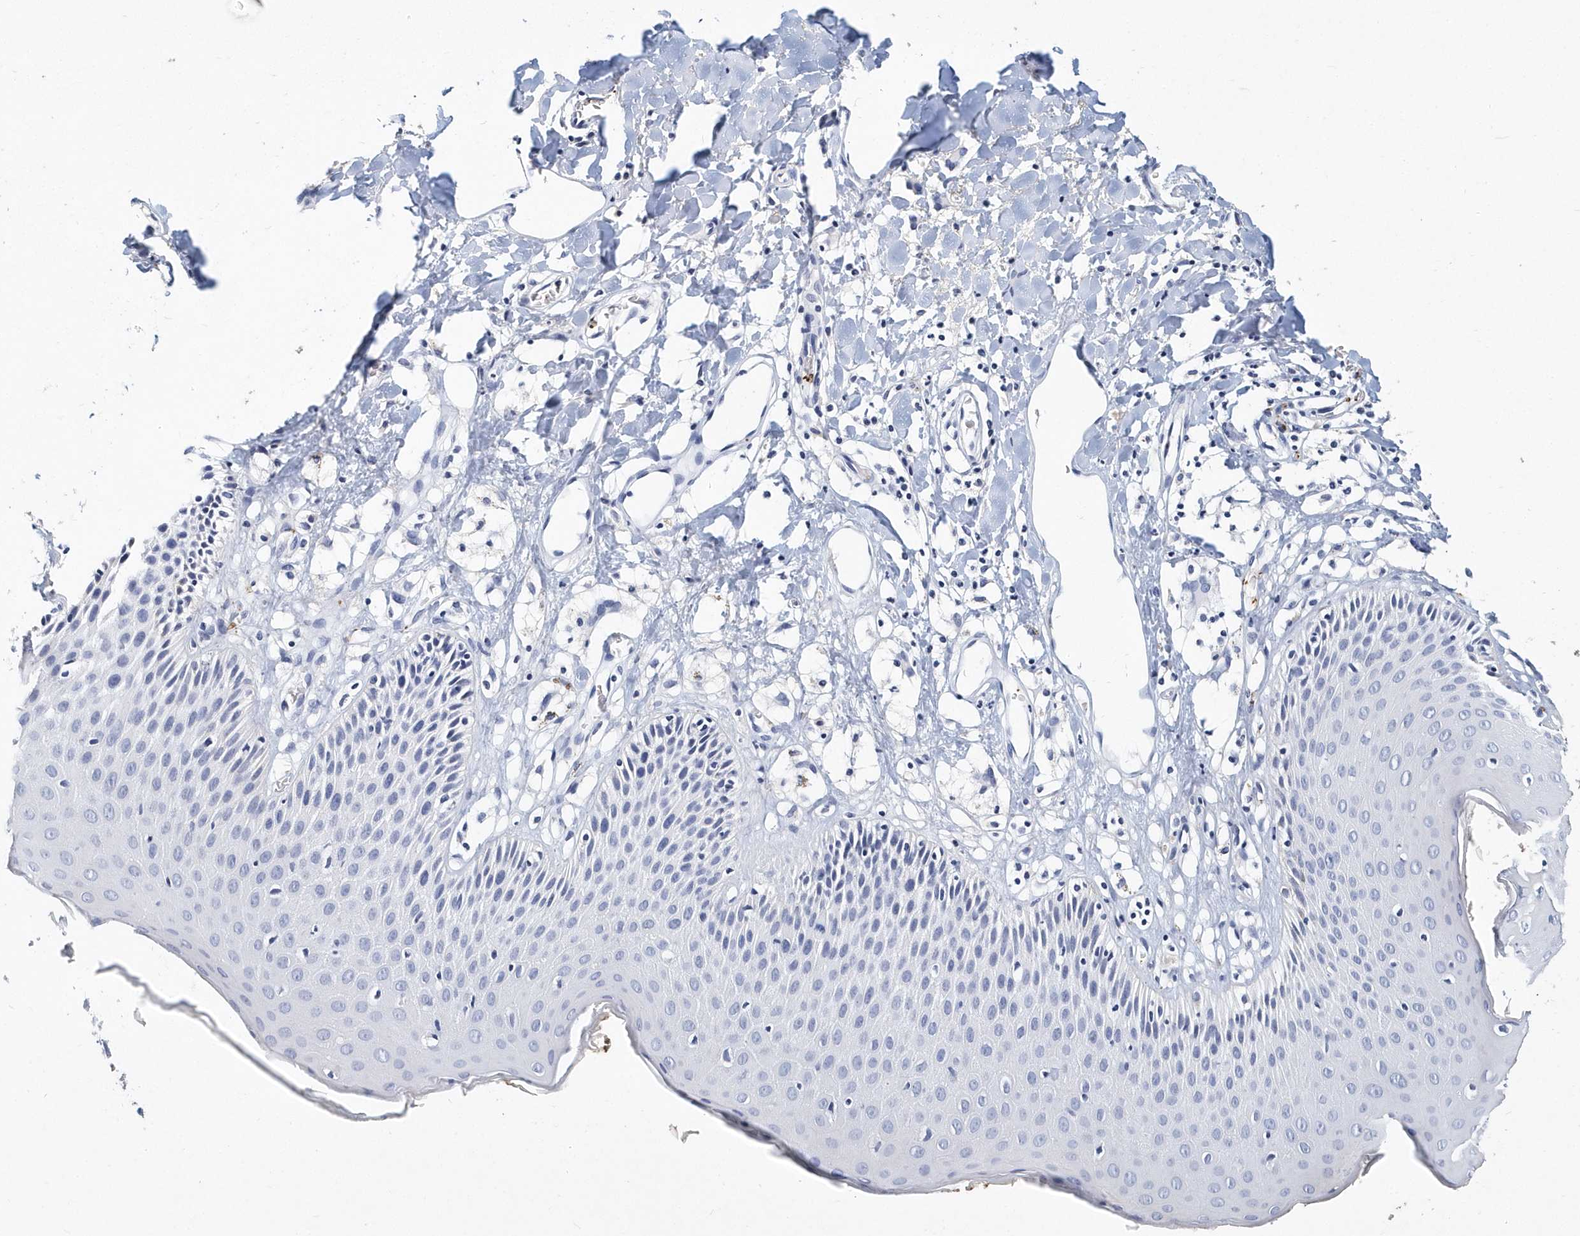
{"staining": {"intensity": "negative", "quantity": "none", "location": "none"}, "tissue": "skin", "cell_type": "Epidermal cells", "image_type": "normal", "snomed": [{"axis": "morphology", "description": "Normal tissue, NOS"}, {"axis": "topography", "description": "Vulva"}], "caption": "Immunohistochemistry (IHC) micrograph of normal skin: human skin stained with DAB demonstrates no significant protein staining in epidermal cells.", "gene": "ITGA2B", "patient": {"sex": "female", "age": 68}}